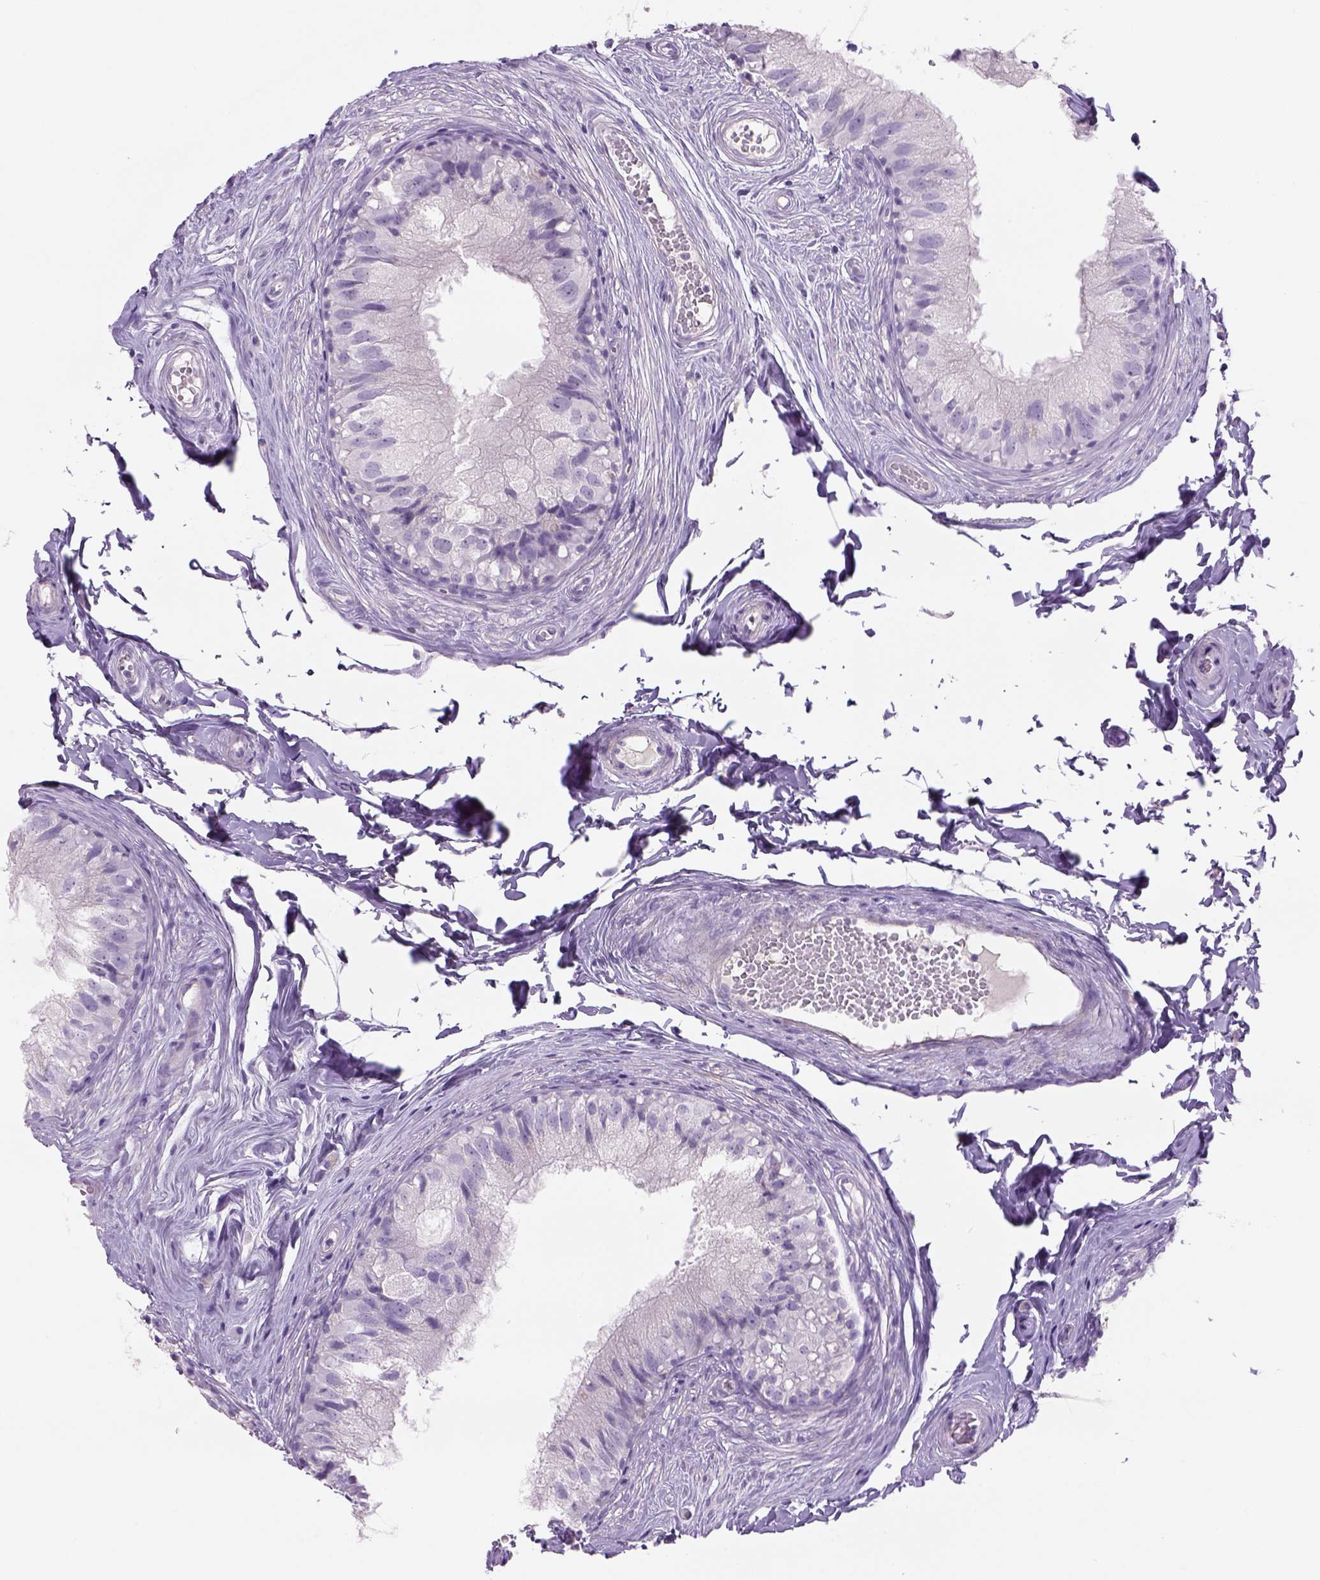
{"staining": {"intensity": "negative", "quantity": "none", "location": "none"}, "tissue": "epididymis", "cell_type": "Glandular cells", "image_type": "normal", "snomed": [{"axis": "morphology", "description": "Normal tissue, NOS"}, {"axis": "topography", "description": "Epididymis"}], "caption": "High magnification brightfield microscopy of benign epididymis stained with DAB (3,3'-diaminobenzidine) (brown) and counterstained with hematoxylin (blue): glandular cells show no significant expression. (DAB (3,3'-diaminobenzidine) immunohistochemistry (IHC) visualized using brightfield microscopy, high magnification).", "gene": "TENM4", "patient": {"sex": "male", "age": 45}}